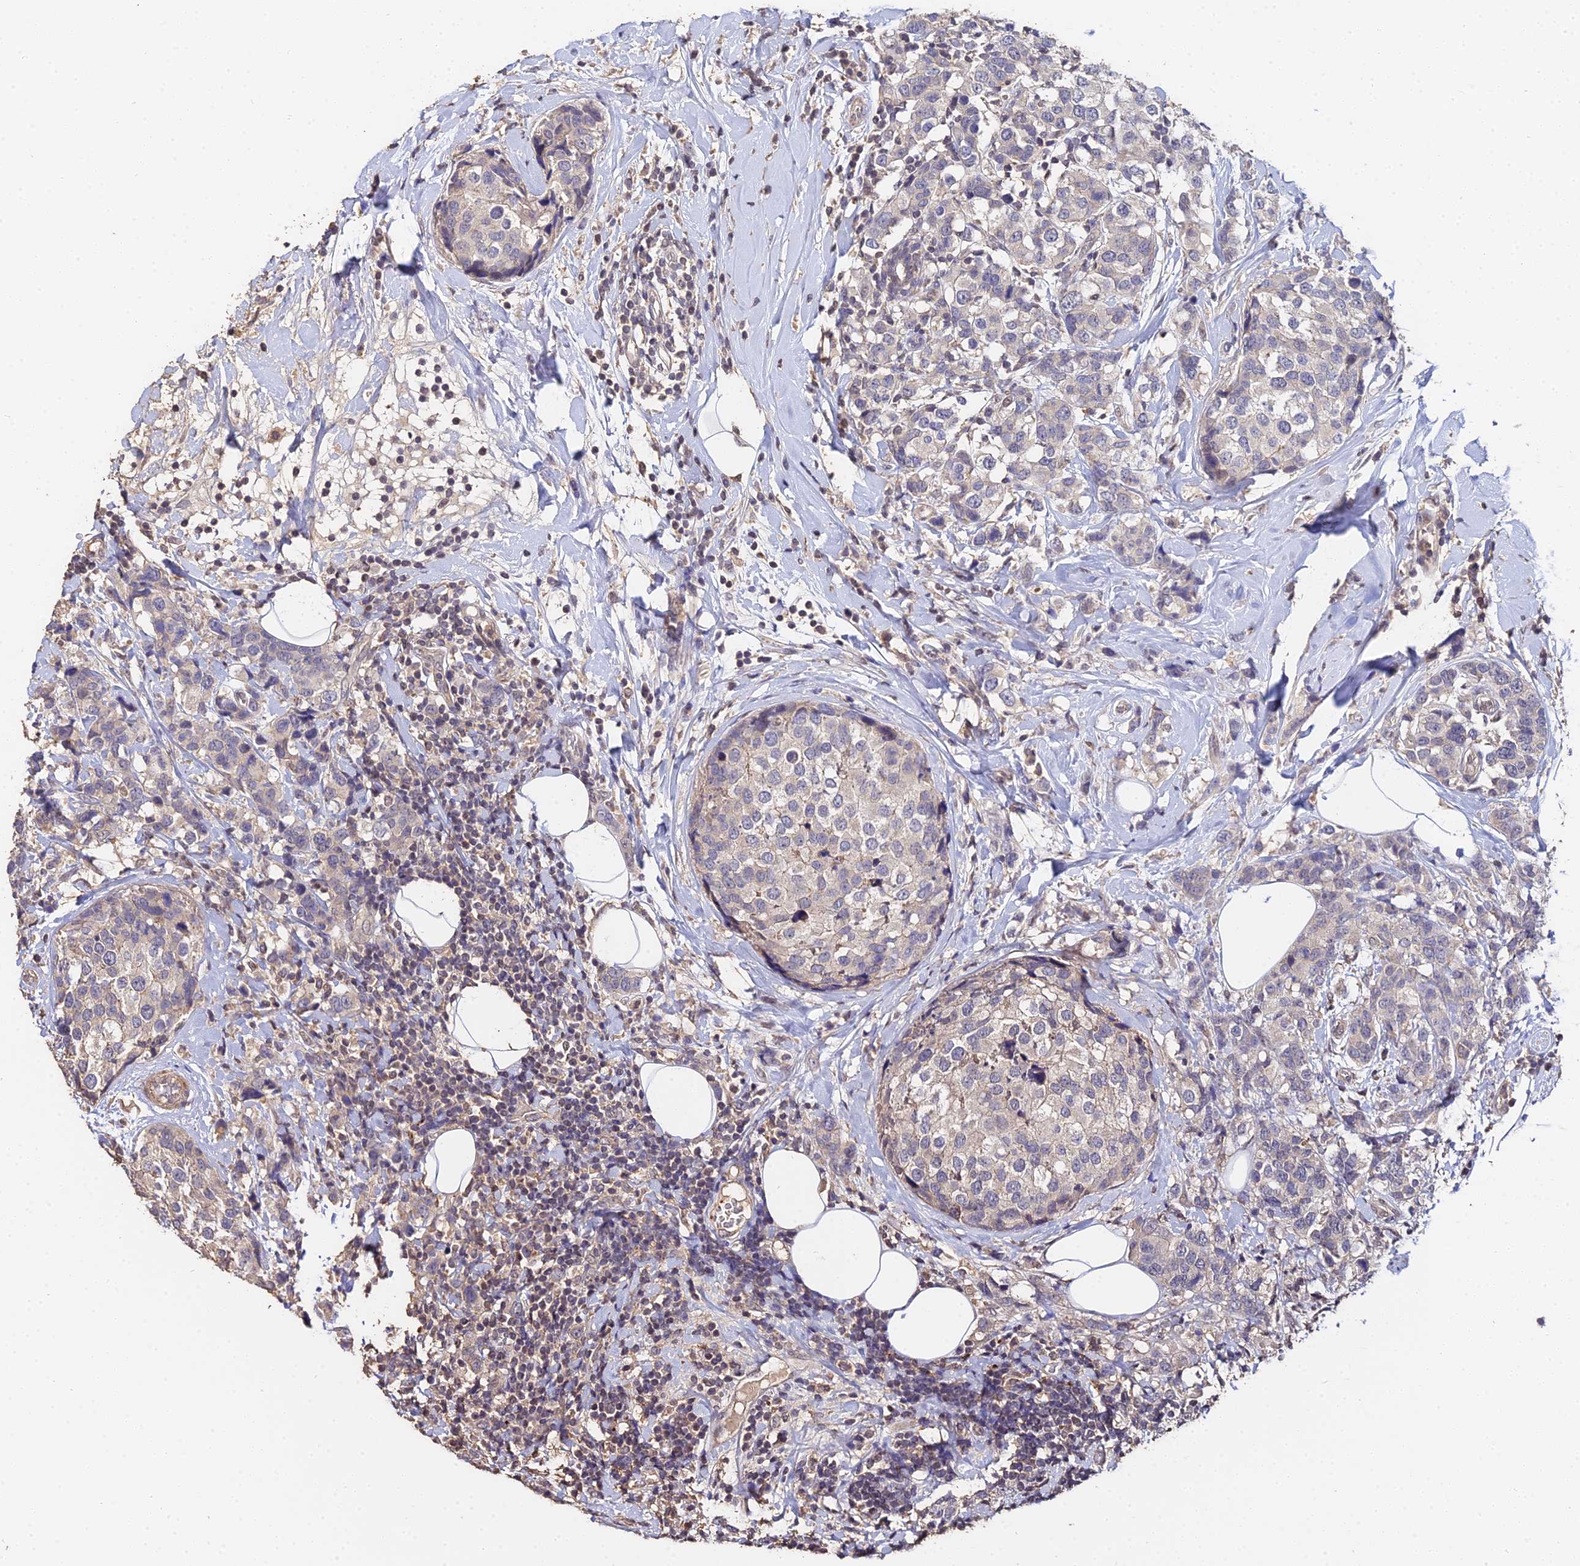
{"staining": {"intensity": "negative", "quantity": "none", "location": "none"}, "tissue": "breast cancer", "cell_type": "Tumor cells", "image_type": "cancer", "snomed": [{"axis": "morphology", "description": "Lobular carcinoma"}, {"axis": "topography", "description": "Breast"}], "caption": "Tumor cells are negative for brown protein staining in lobular carcinoma (breast).", "gene": "LSM5", "patient": {"sex": "female", "age": 59}}